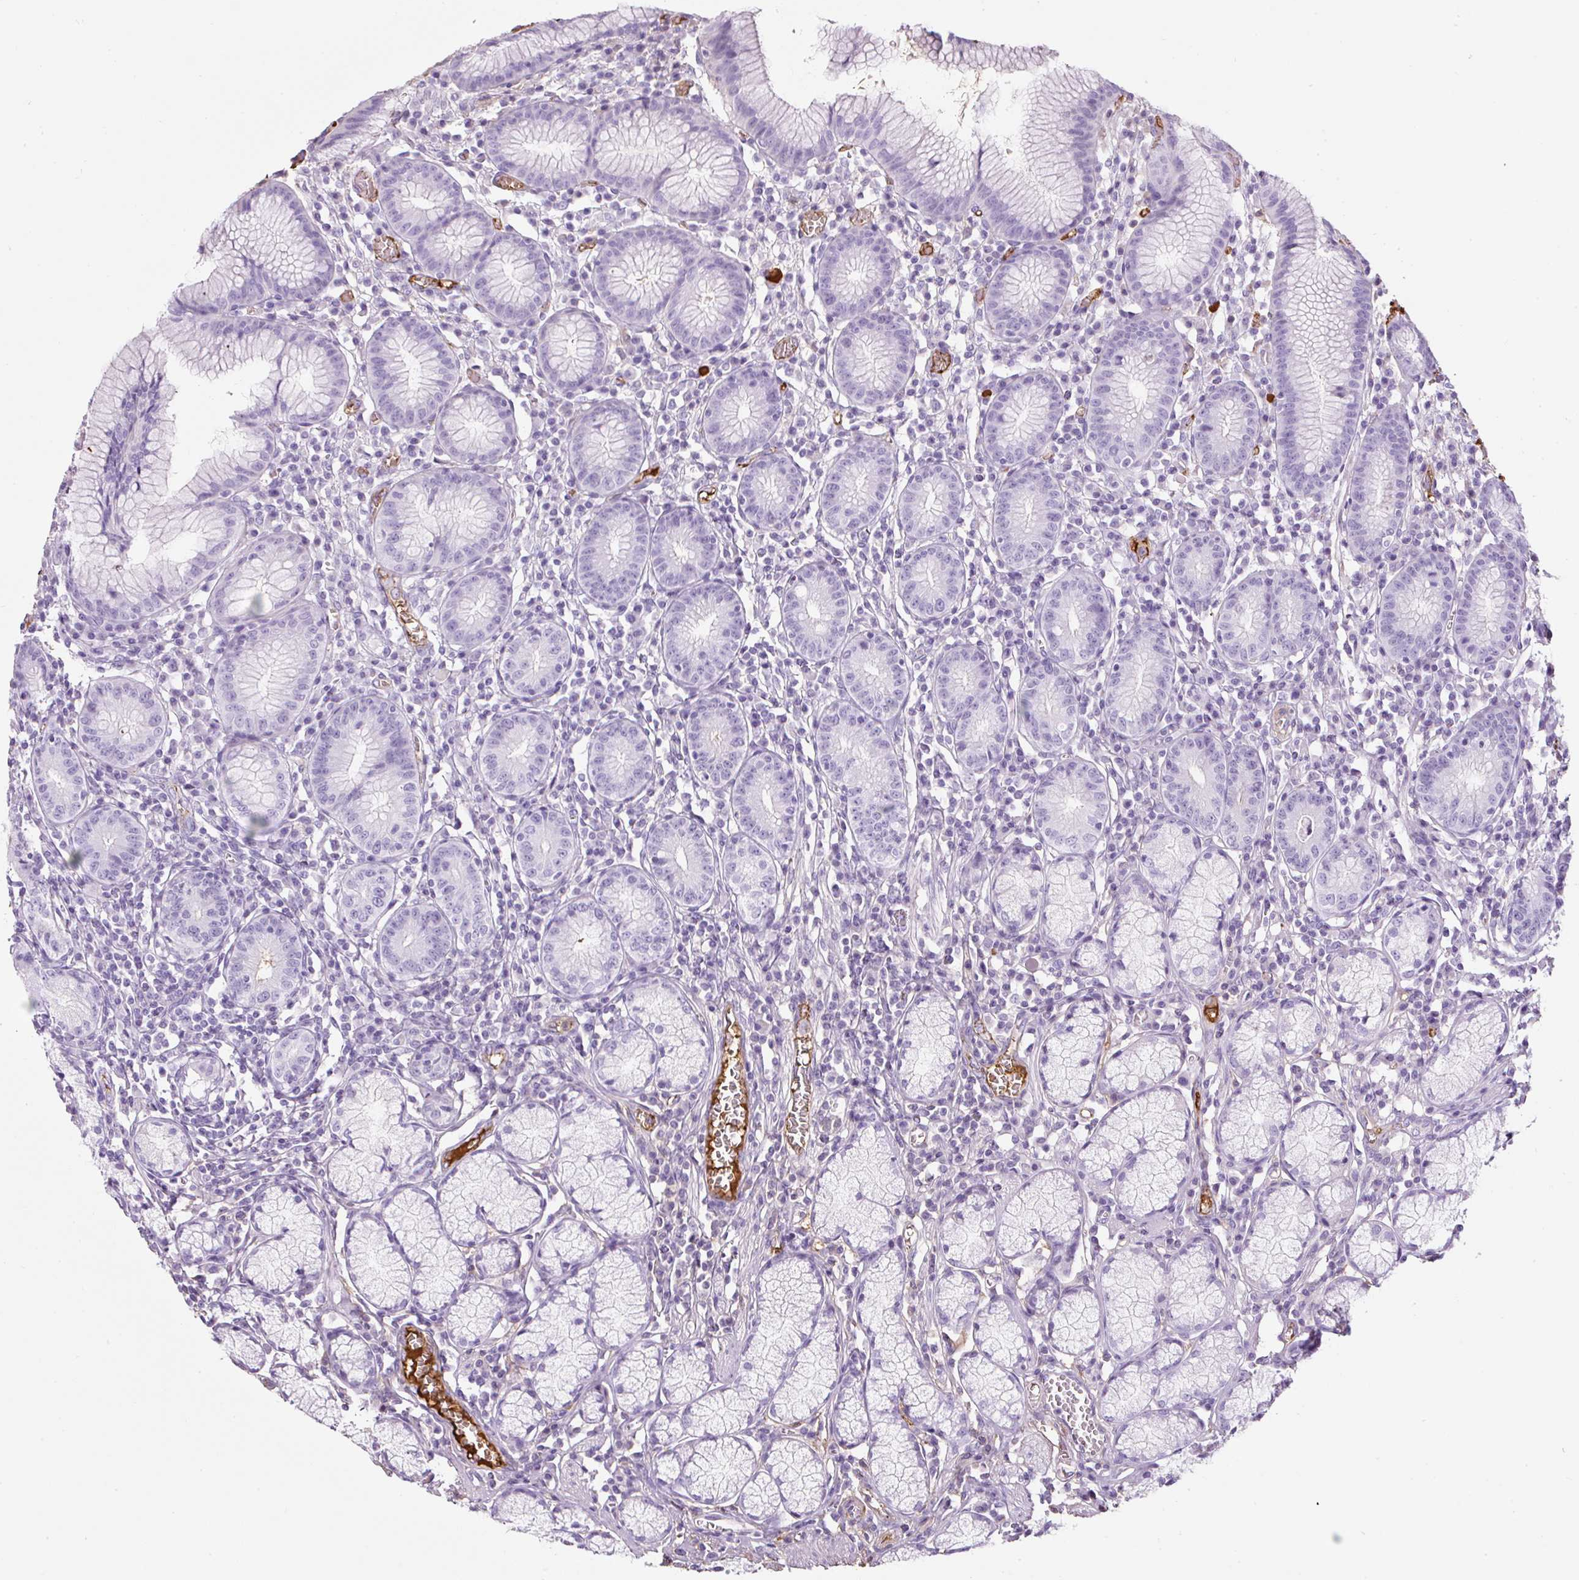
{"staining": {"intensity": "negative", "quantity": "none", "location": "none"}, "tissue": "stomach", "cell_type": "Glandular cells", "image_type": "normal", "snomed": [{"axis": "morphology", "description": "Normal tissue, NOS"}, {"axis": "topography", "description": "Stomach"}], "caption": "Glandular cells show no significant positivity in normal stomach.", "gene": "APOA1", "patient": {"sex": "male", "age": 55}}